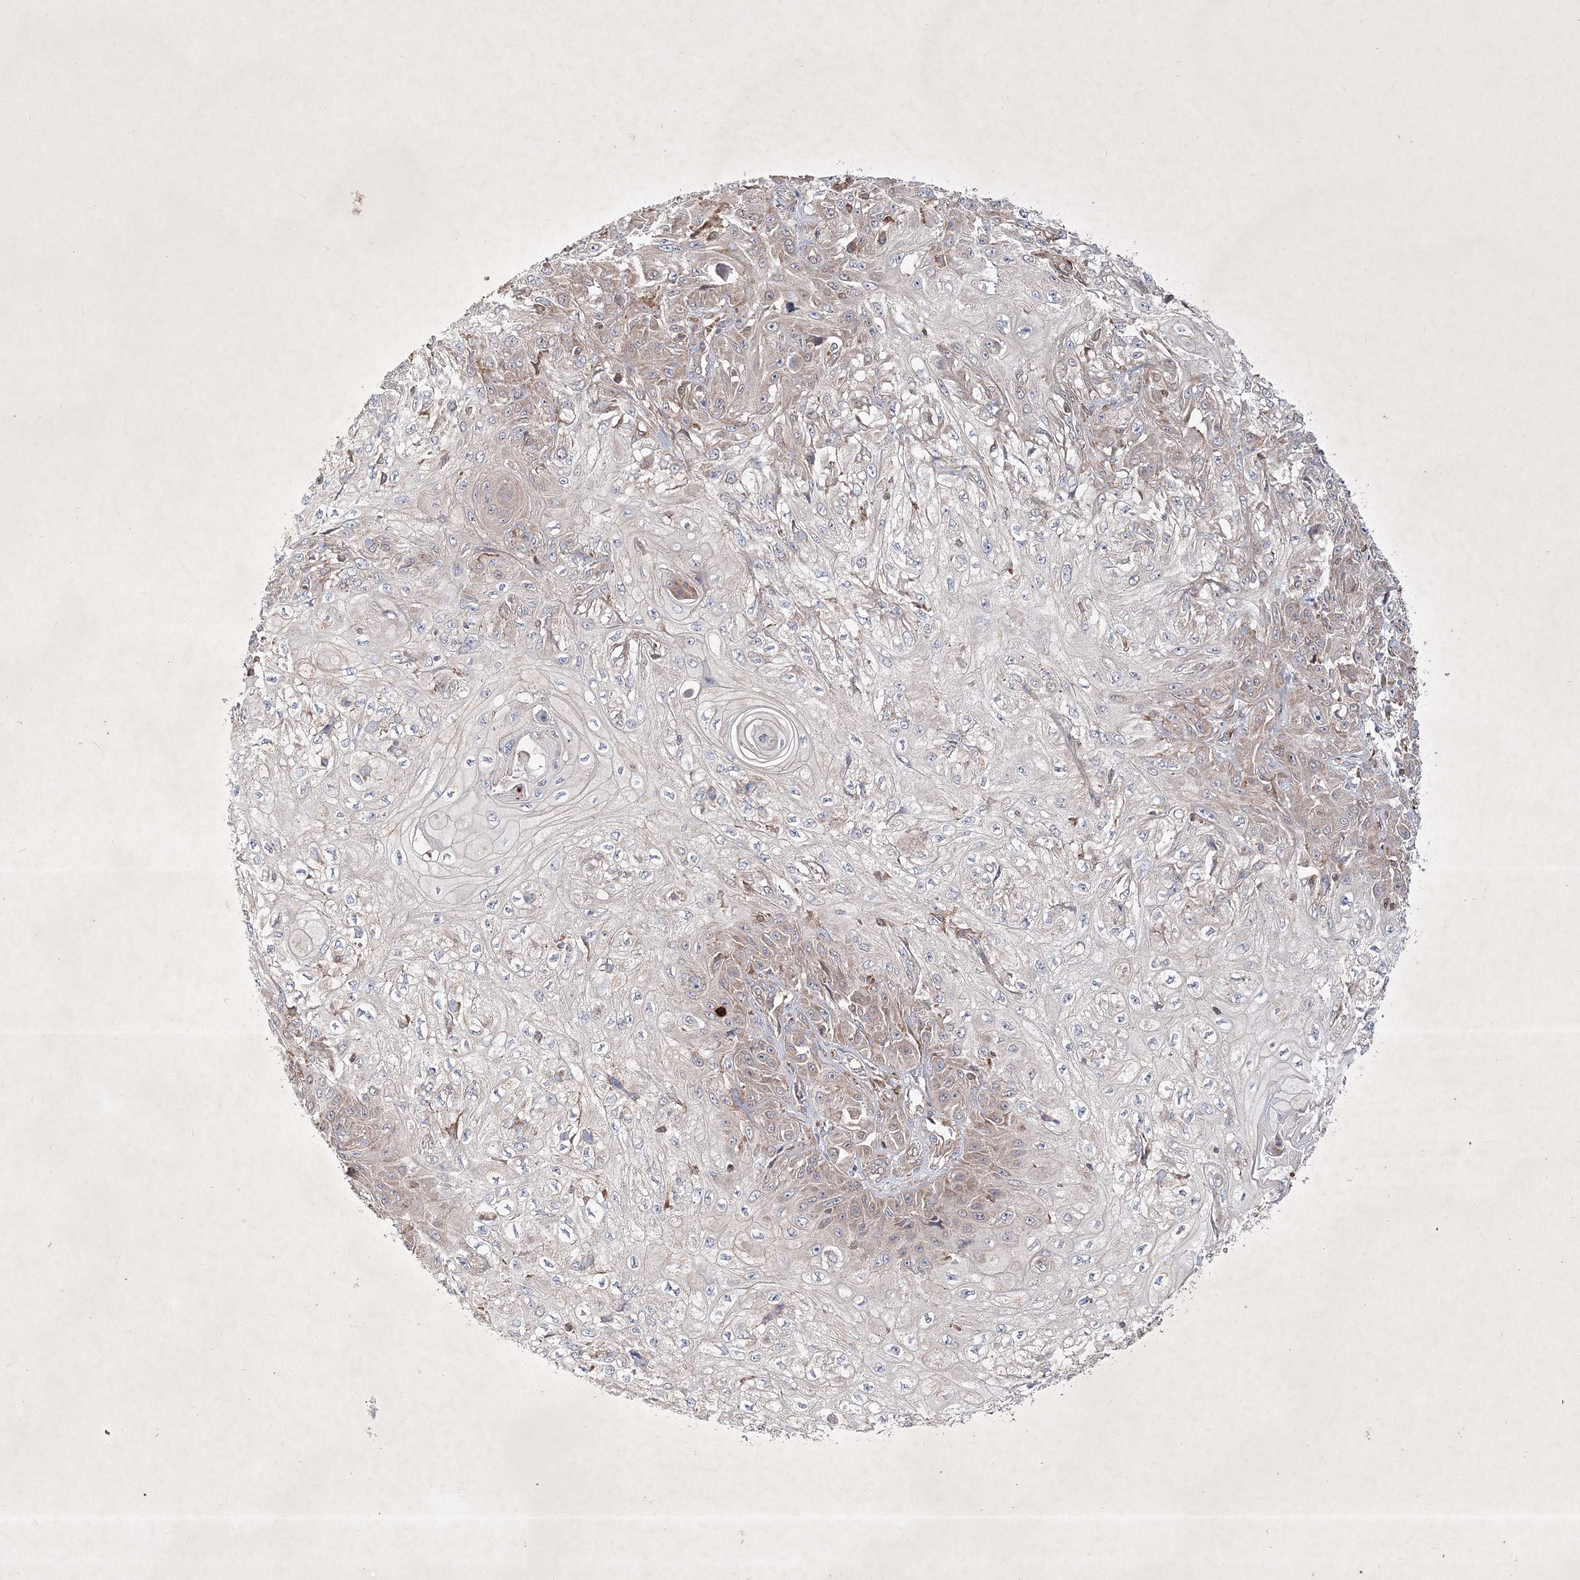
{"staining": {"intensity": "weak", "quantity": "25%-75%", "location": "cytoplasmic/membranous"}, "tissue": "skin cancer", "cell_type": "Tumor cells", "image_type": "cancer", "snomed": [{"axis": "morphology", "description": "Squamous cell carcinoma, NOS"}, {"axis": "morphology", "description": "Squamous cell carcinoma, metastatic, NOS"}, {"axis": "topography", "description": "Skin"}, {"axis": "topography", "description": "Lymph node"}], "caption": "DAB immunohistochemical staining of skin cancer demonstrates weak cytoplasmic/membranous protein positivity in about 25%-75% of tumor cells. The protein of interest is stained brown, and the nuclei are stained in blue (DAB (3,3'-diaminobenzidine) IHC with brightfield microscopy, high magnification).", "gene": "OPA1", "patient": {"sex": "male", "age": 75}}